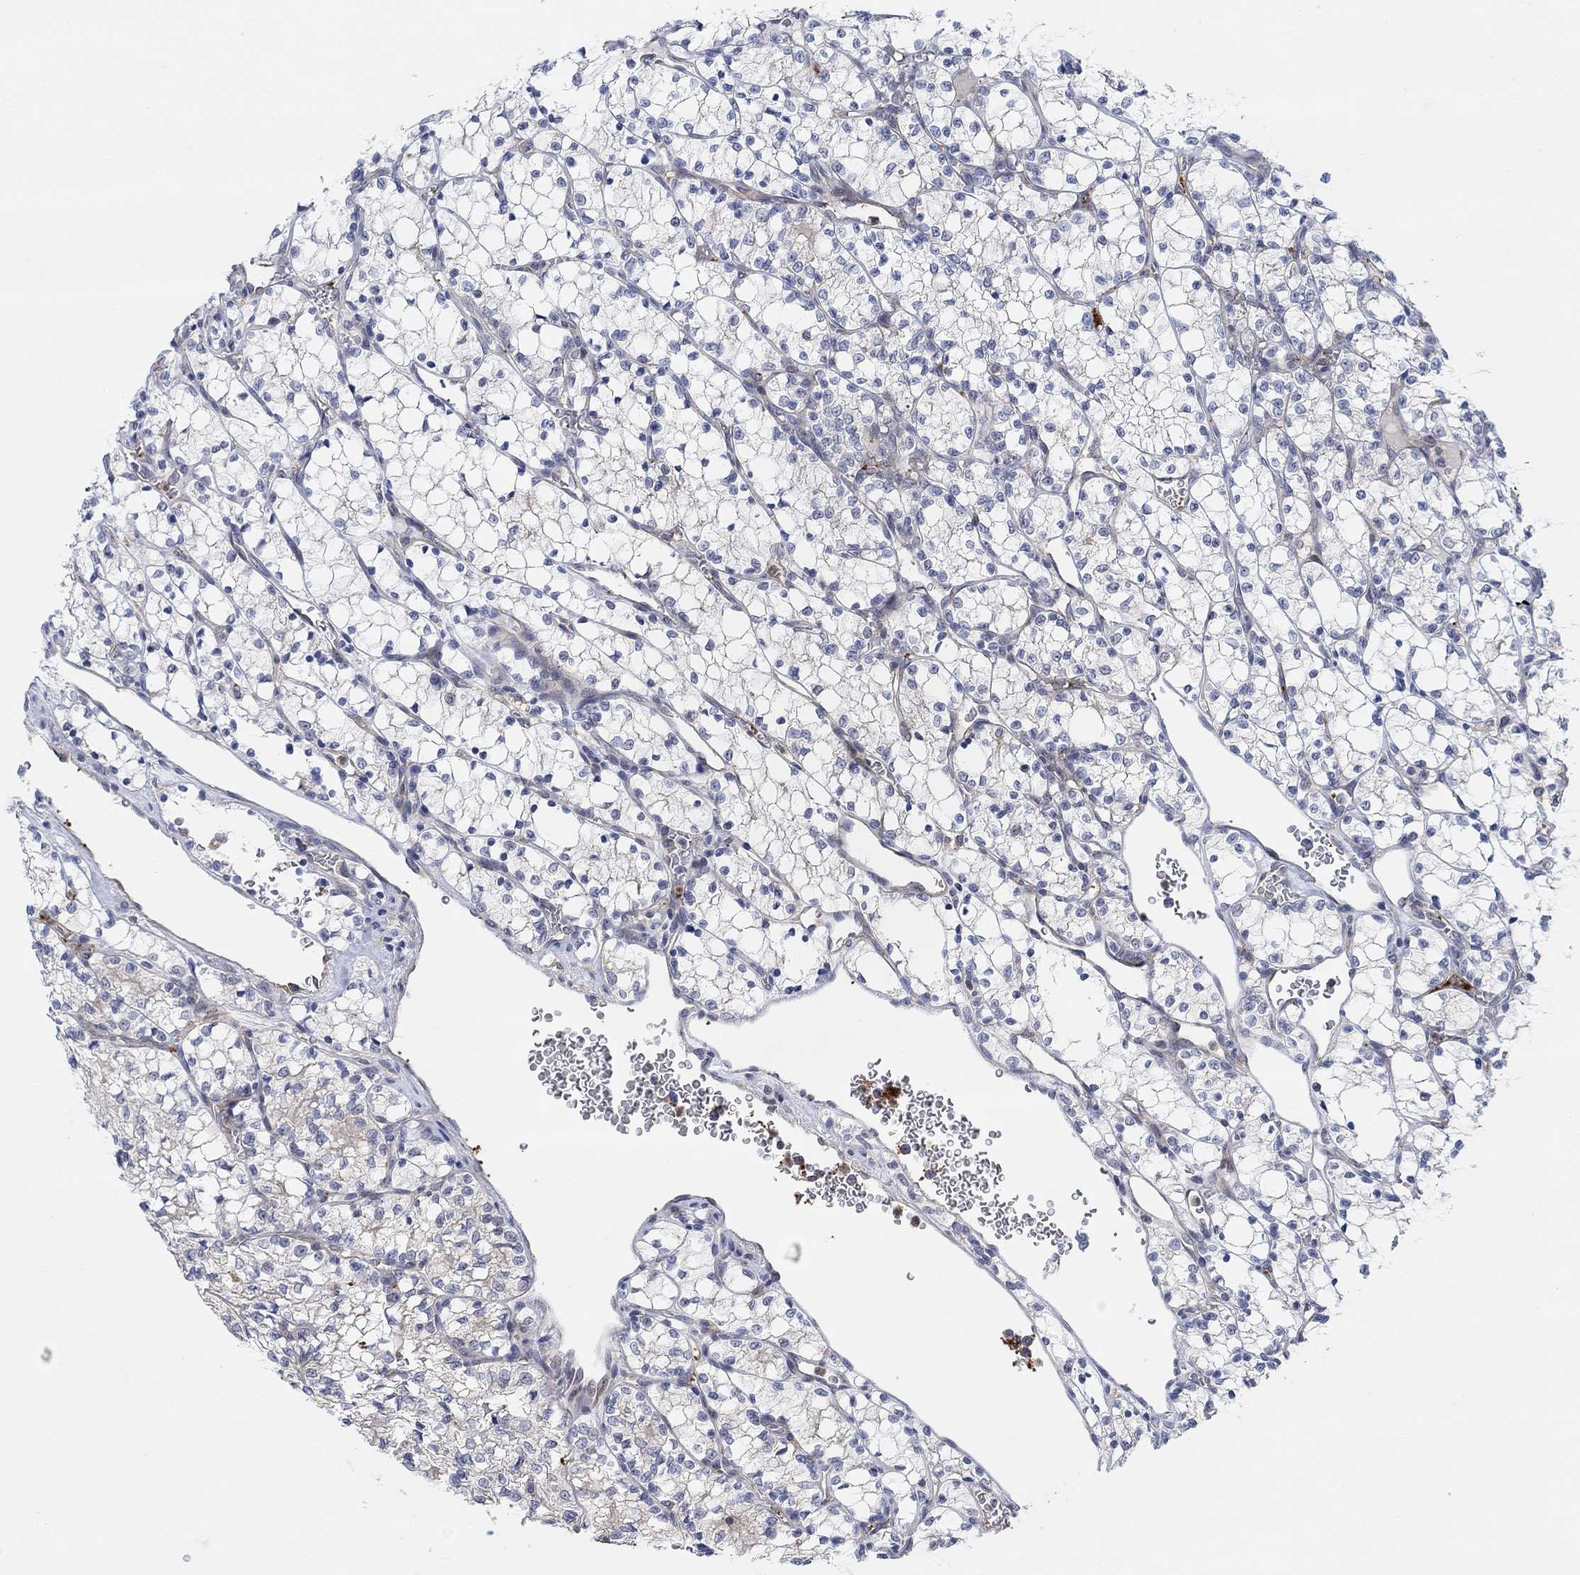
{"staining": {"intensity": "negative", "quantity": "none", "location": "none"}, "tissue": "renal cancer", "cell_type": "Tumor cells", "image_type": "cancer", "snomed": [{"axis": "morphology", "description": "Adenocarcinoma, NOS"}, {"axis": "topography", "description": "Kidney"}], "caption": "Tumor cells are negative for protein expression in human renal cancer (adenocarcinoma).", "gene": "PMFBP1", "patient": {"sex": "female", "age": 69}}